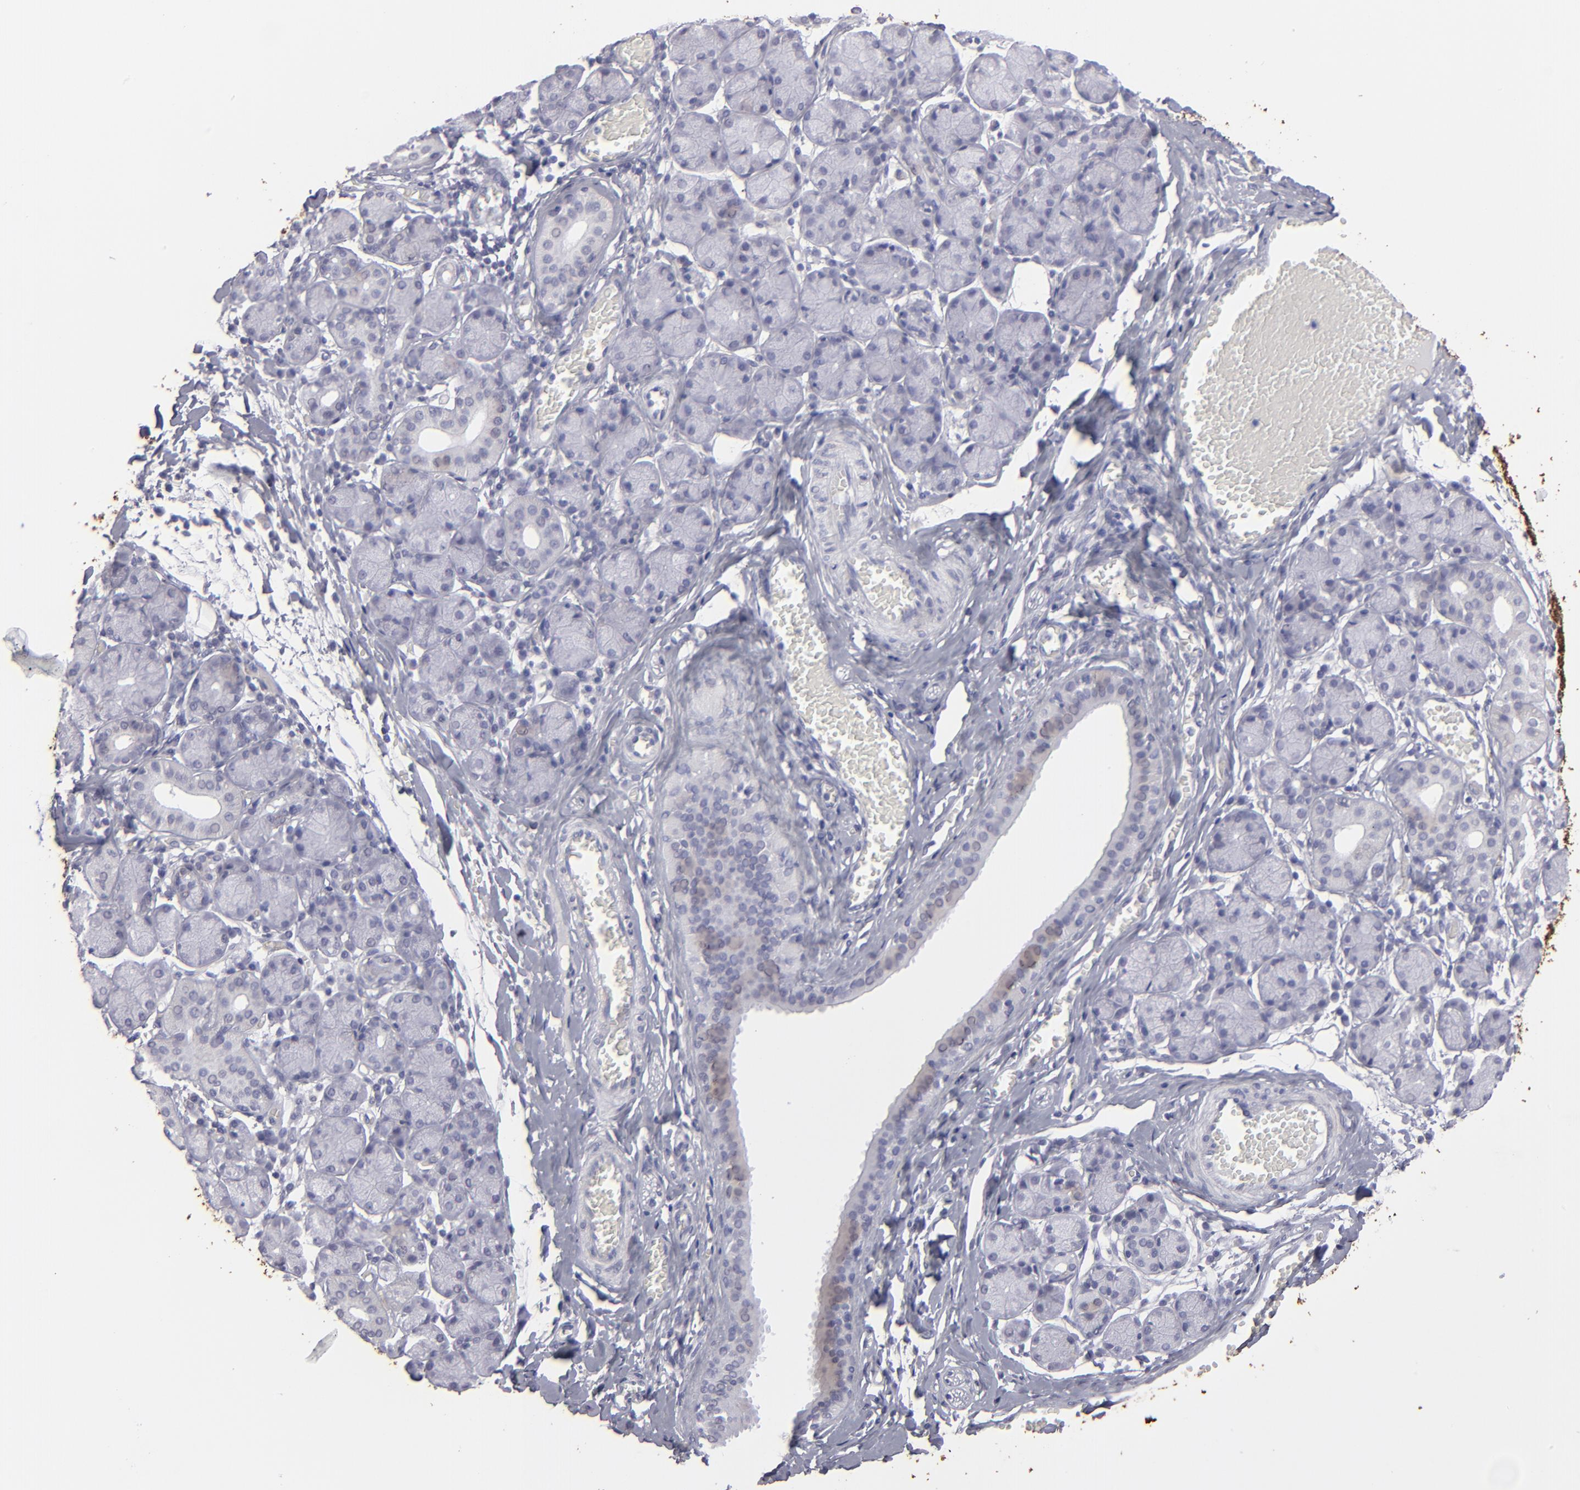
{"staining": {"intensity": "negative", "quantity": "none", "location": "none"}, "tissue": "salivary gland", "cell_type": "Glandular cells", "image_type": "normal", "snomed": [{"axis": "morphology", "description": "Normal tissue, NOS"}, {"axis": "topography", "description": "Salivary gland"}], "caption": "IHC of normal human salivary gland shows no staining in glandular cells.", "gene": "ALDOB", "patient": {"sex": "female", "age": 24}}